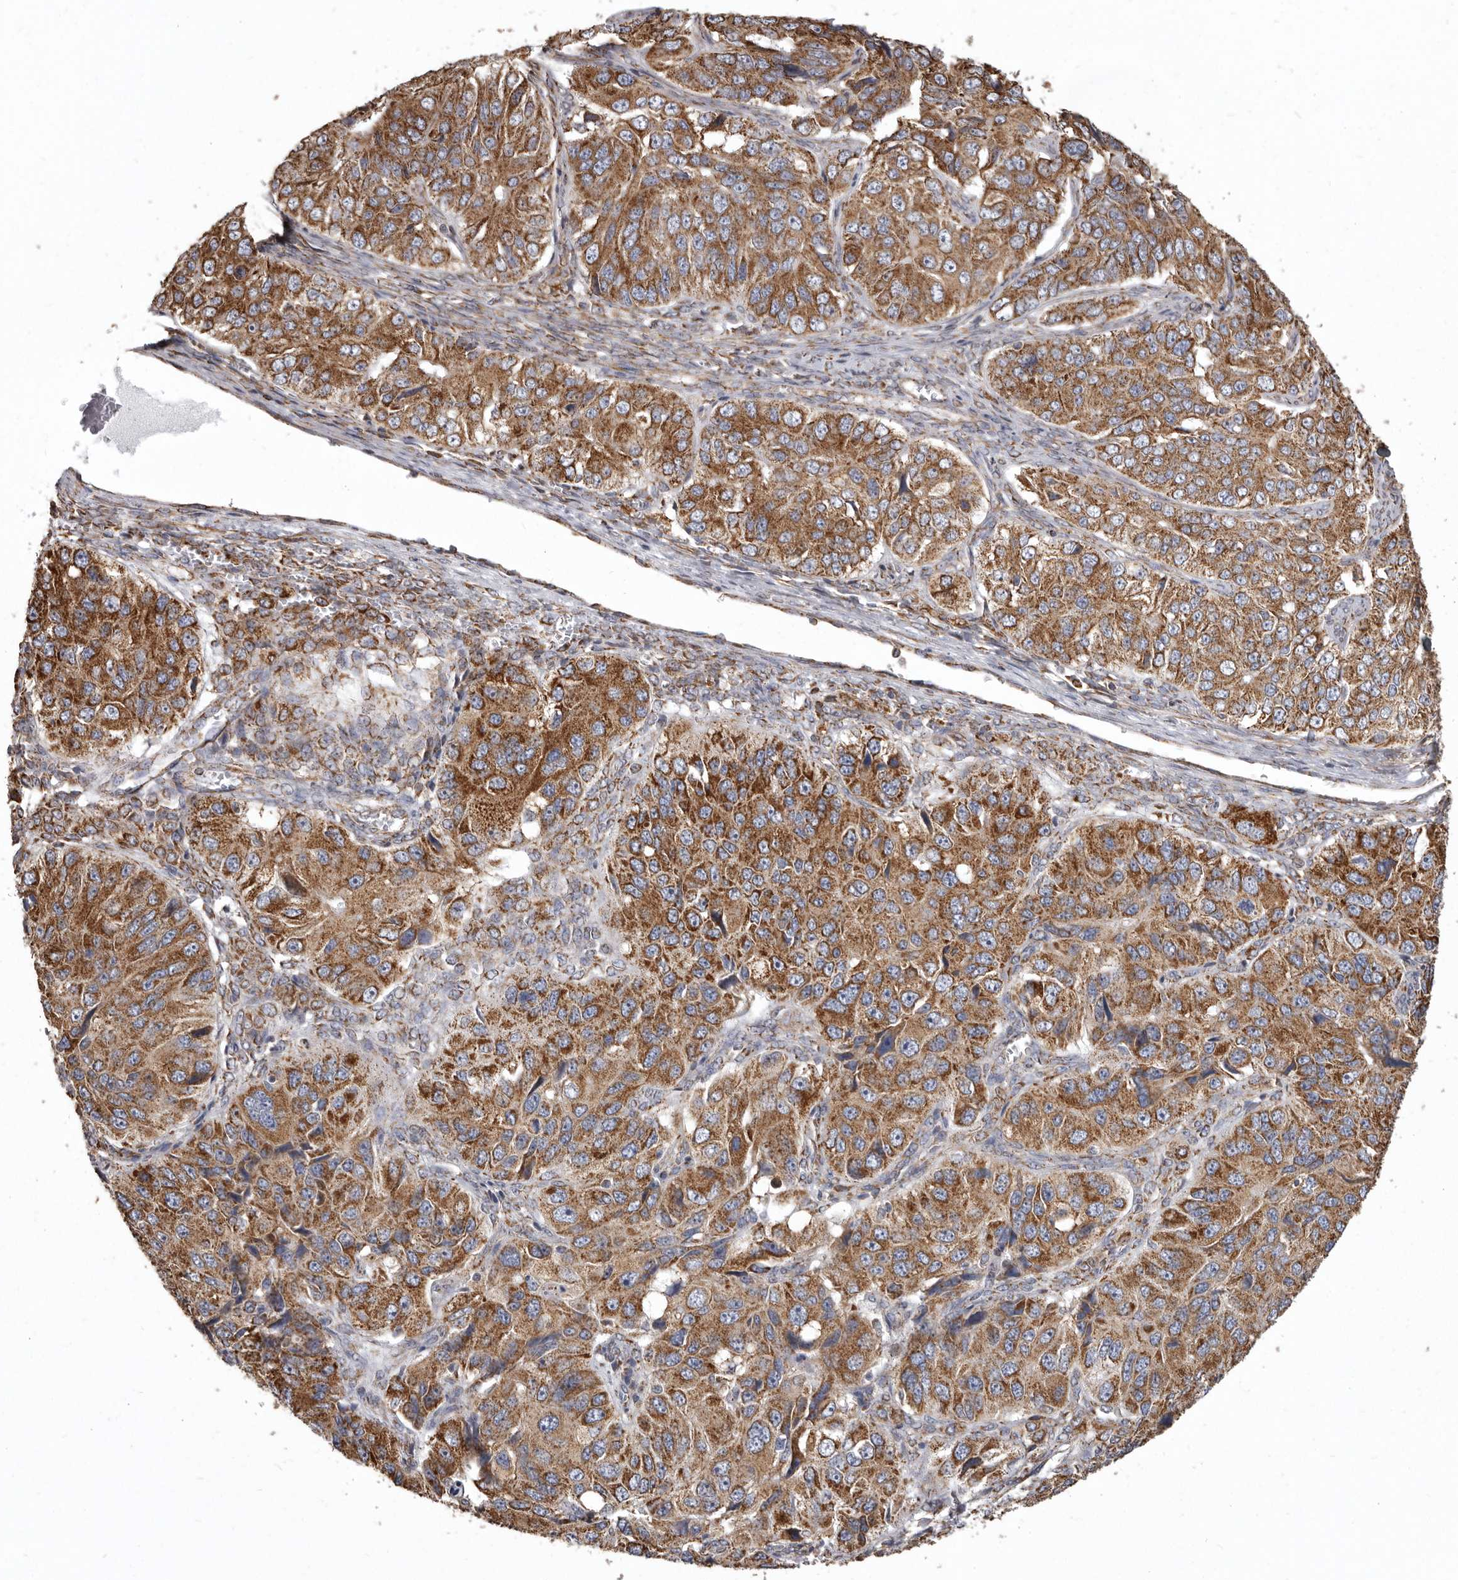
{"staining": {"intensity": "moderate", "quantity": ">75%", "location": "cytoplasmic/membranous"}, "tissue": "ovarian cancer", "cell_type": "Tumor cells", "image_type": "cancer", "snomed": [{"axis": "morphology", "description": "Carcinoma, endometroid"}, {"axis": "topography", "description": "Ovary"}], "caption": "There is medium levels of moderate cytoplasmic/membranous positivity in tumor cells of ovarian endometroid carcinoma, as demonstrated by immunohistochemical staining (brown color).", "gene": "CDK5RAP3", "patient": {"sex": "female", "age": 51}}